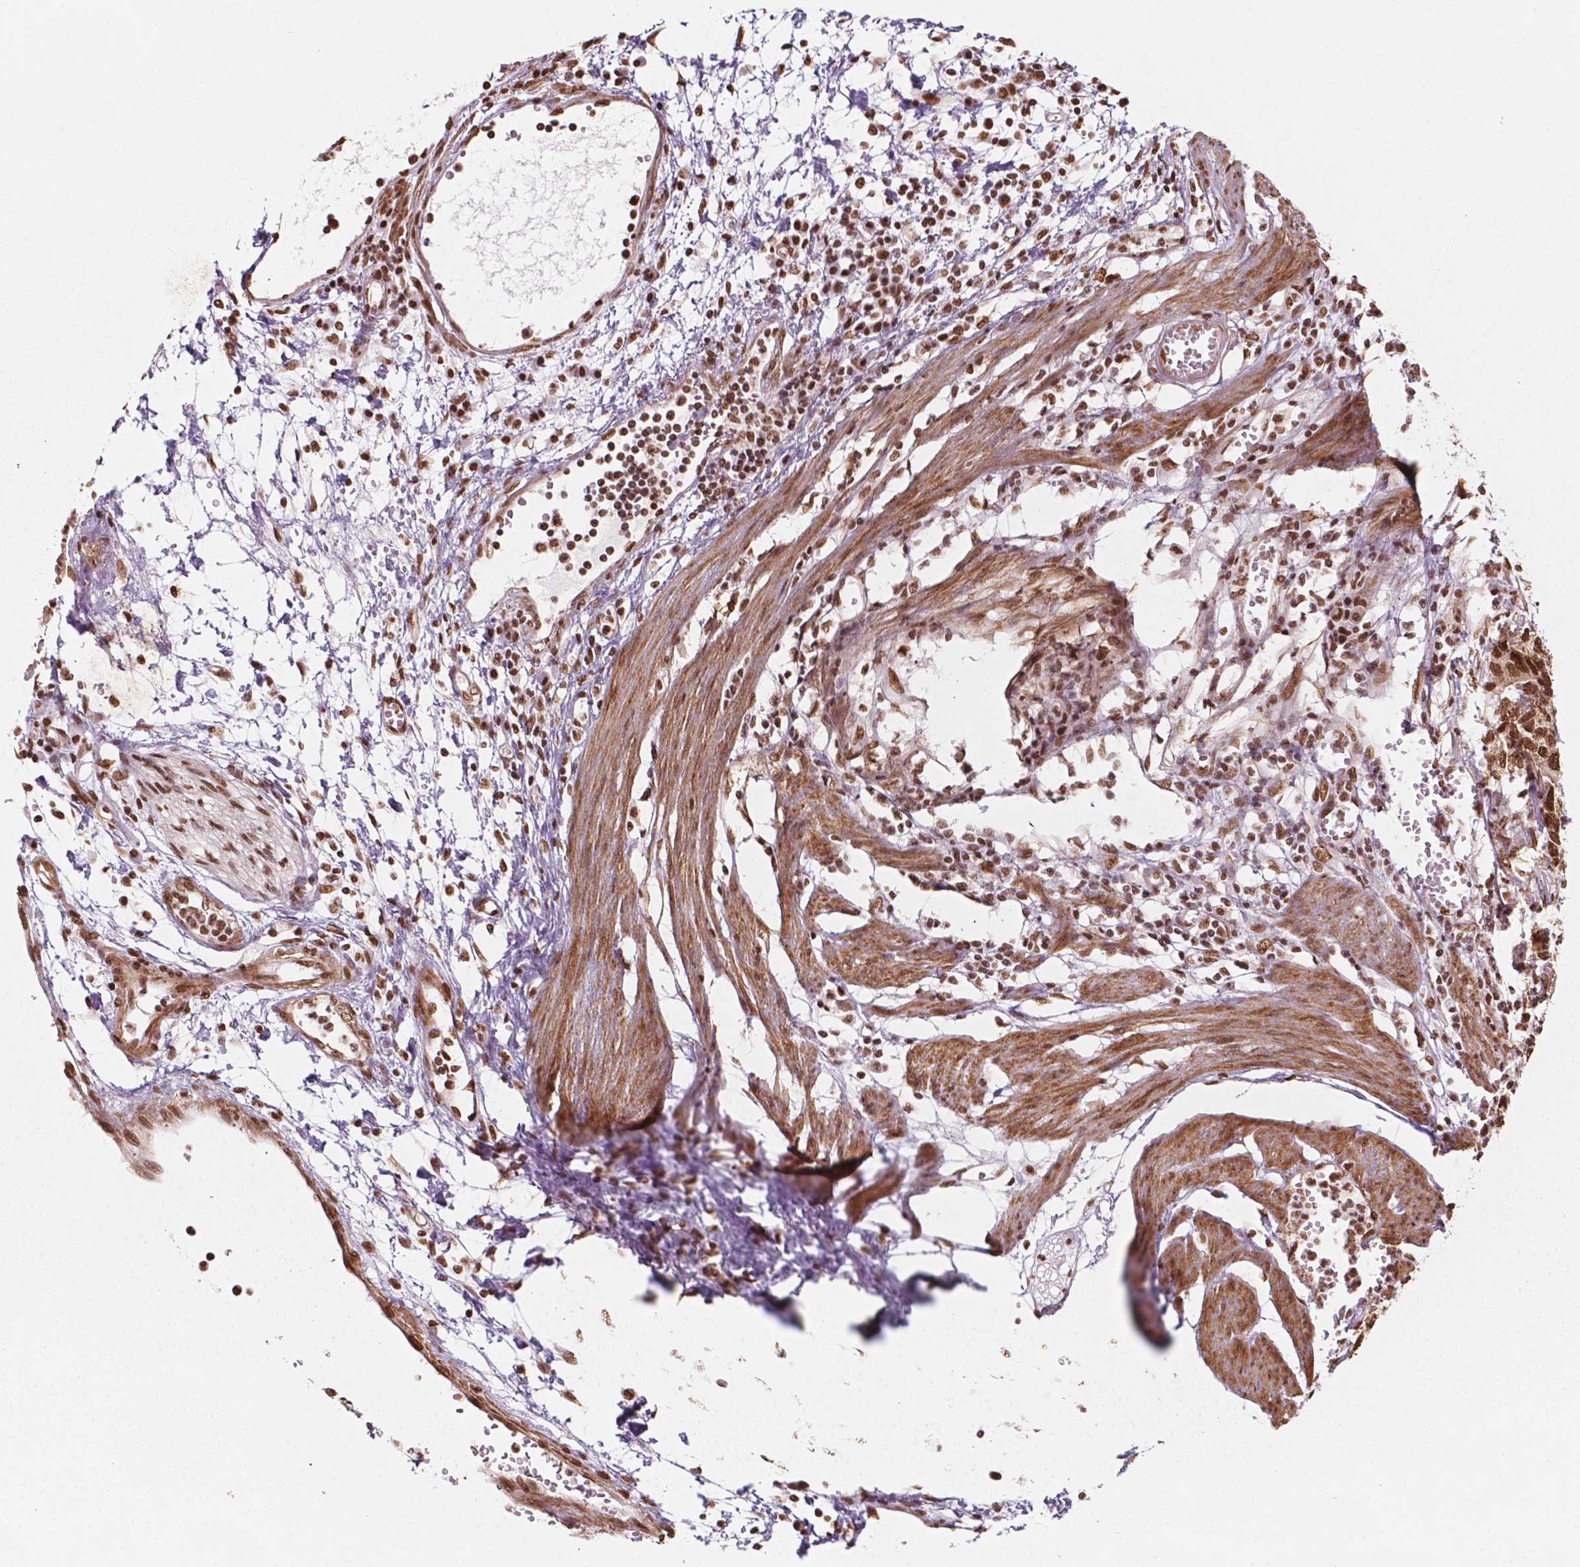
{"staining": {"intensity": "moderate", "quantity": ">75%", "location": "nuclear"}, "tissue": "stomach cancer", "cell_type": "Tumor cells", "image_type": "cancer", "snomed": [{"axis": "morphology", "description": "Adenocarcinoma, NOS"}, {"axis": "topography", "description": "Stomach, upper"}], "caption": "High-magnification brightfield microscopy of adenocarcinoma (stomach) stained with DAB (brown) and counterstained with hematoxylin (blue). tumor cells exhibit moderate nuclear positivity is appreciated in about>75% of cells.", "gene": "GTF3C5", "patient": {"sex": "female", "age": 67}}